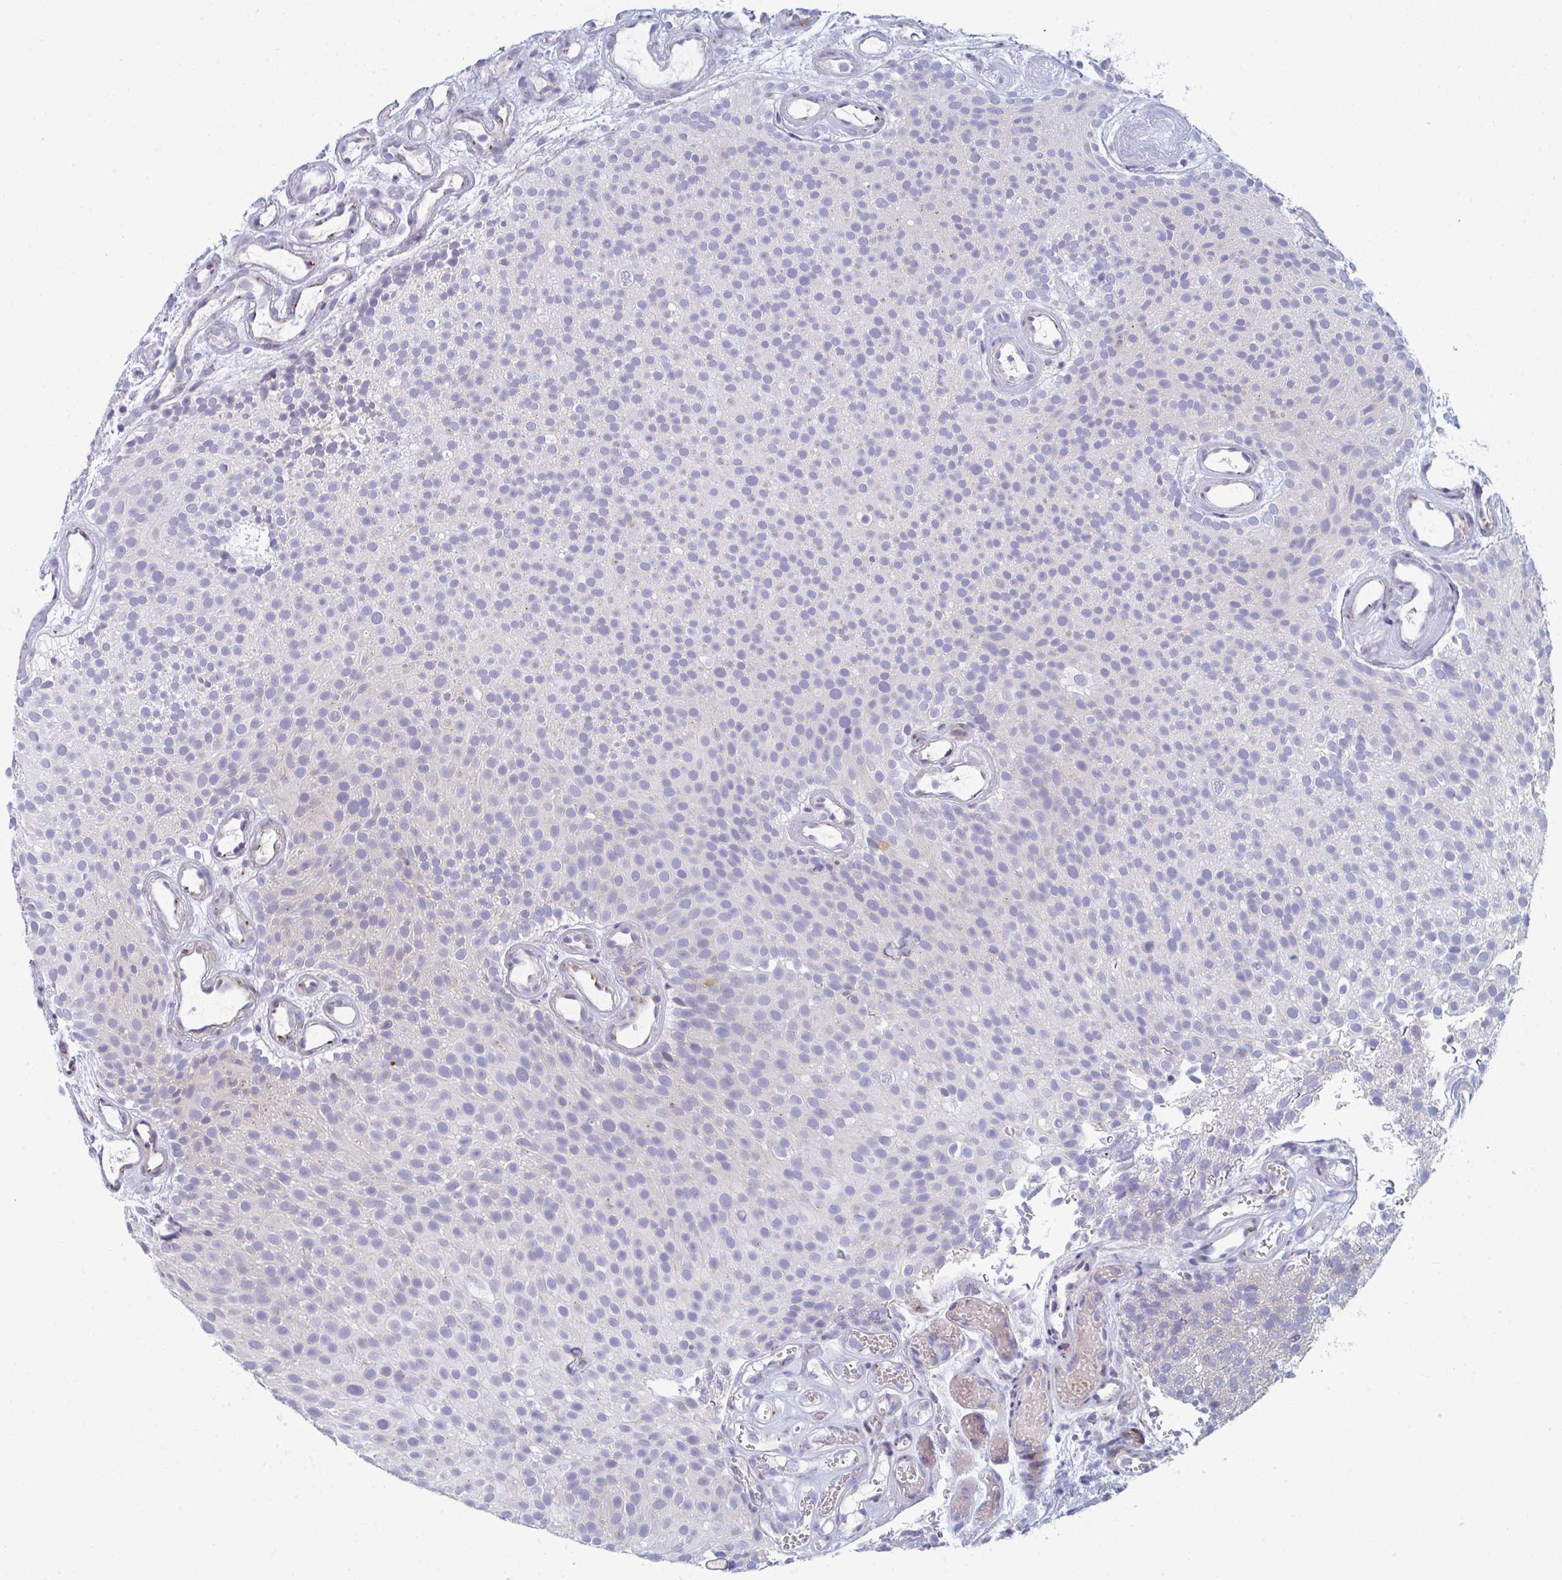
{"staining": {"intensity": "negative", "quantity": "none", "location": "none"}, "tissue": "urothelial cancer", "cell_type": "Tumor cells", "image_type": "cancer", "snomed": [{"axis": "morphology", "description": "Urothelial carcinoma, Low grade"}, {"axis": "topography", "description": "Urinary bladder"}], "caption": "Human urothelial carcinoma (low-grade) stained for a protein using IHC exhibits no expression in tumor cells.", "gene": "PSMG1", "patient": {"sex": "male", "age": 78}}